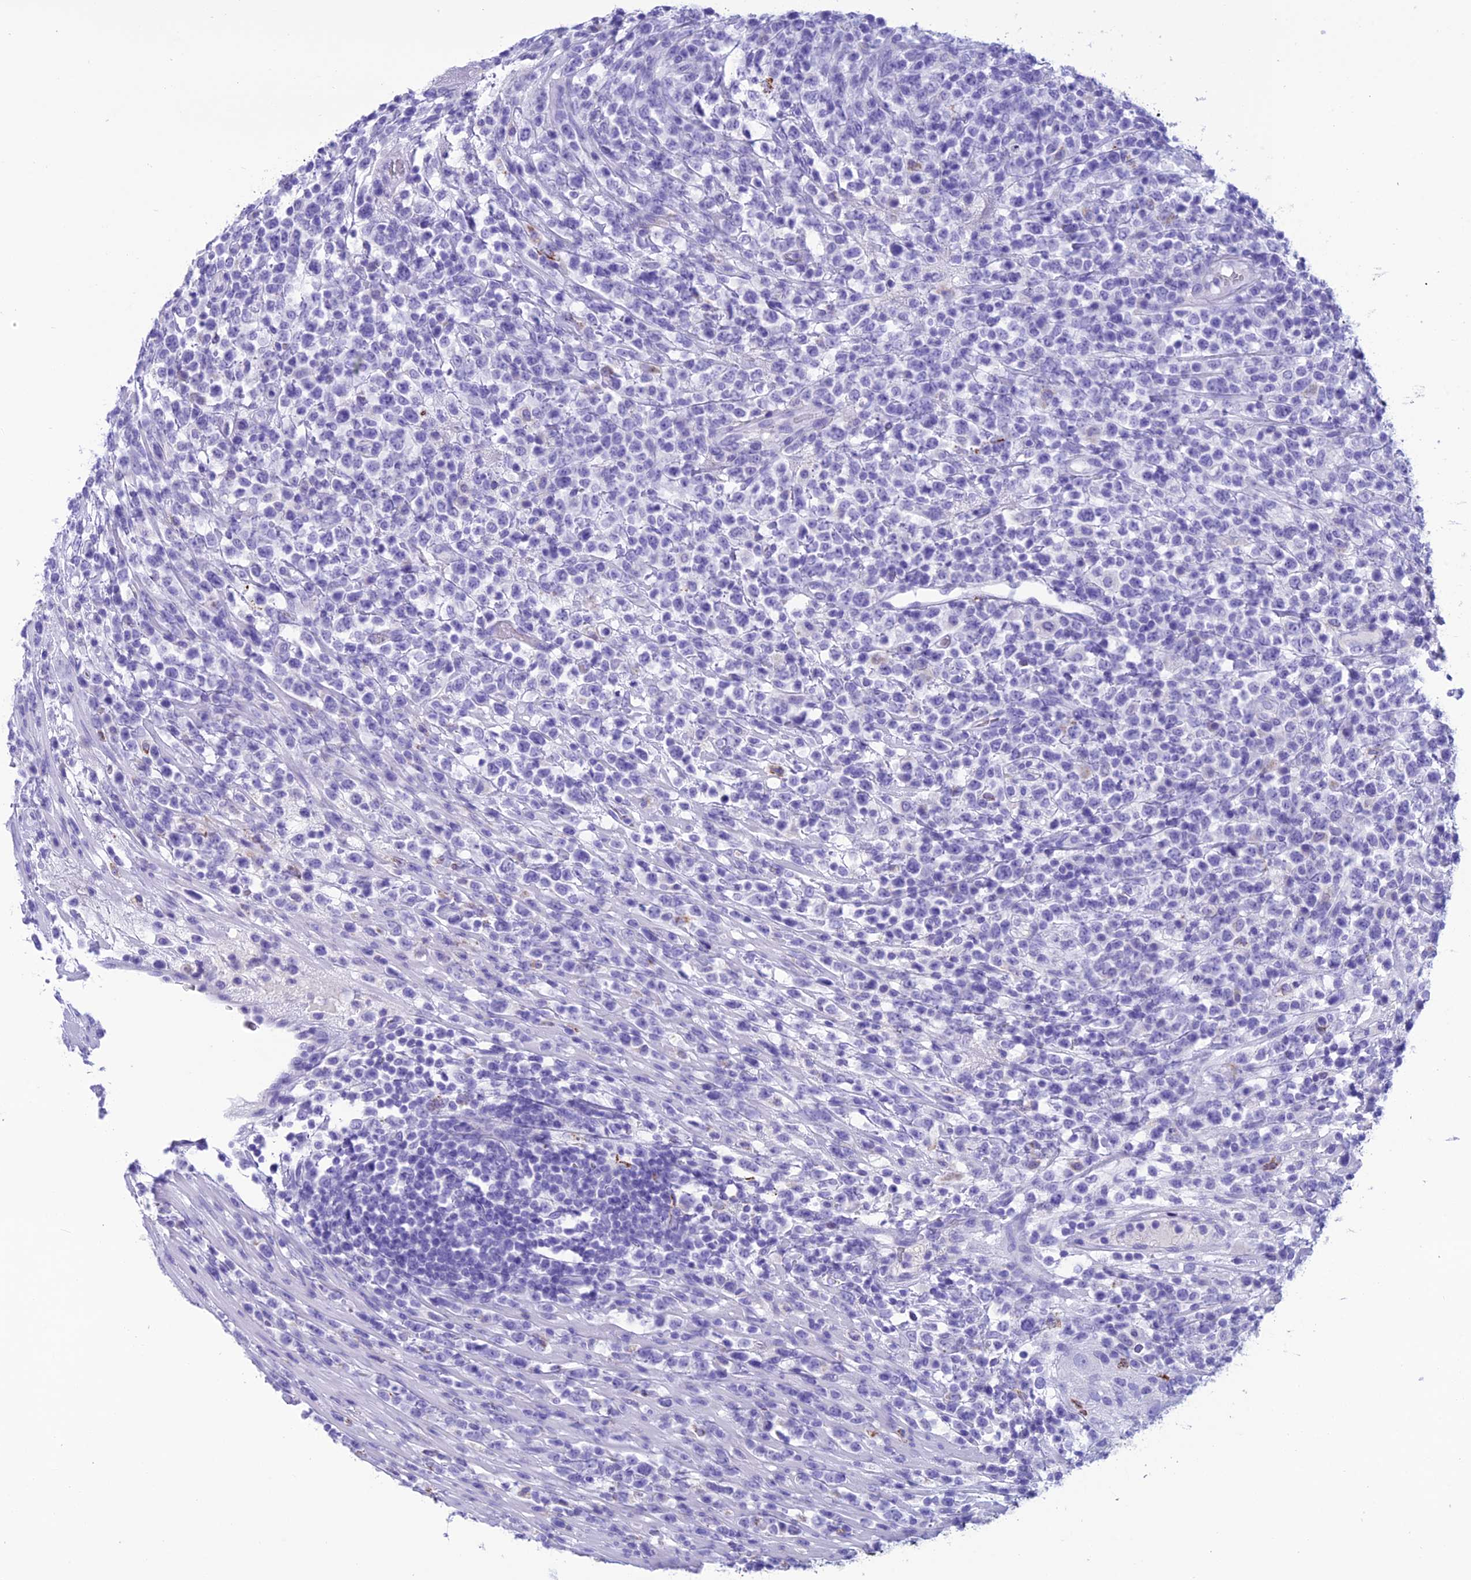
{"staining": {"intensity": "negative", "quantity": "none", "location": "none"}, "tissue": "lymphoma", "cell_type": "Tumor cells", "image_type": "cancer", "snomed": [{"axis": "morphology", "description": "Malignant lymphoma, non-Hodgkin's type, High grade"}, {"axis": "topography", "description": "Colon"}], "caption": "IHC micrograph of malignant lymphoma, non-Hodgkin's type (high-grade) stained for a protein (brown), which shows no staining in tumor cells. (DAB (3,3'-diaminobenzidine) immunohistochemistry (IHC), high magnification).", "gene": "TRAM1L1", "patient": {"sex": "female", "age": 53}}